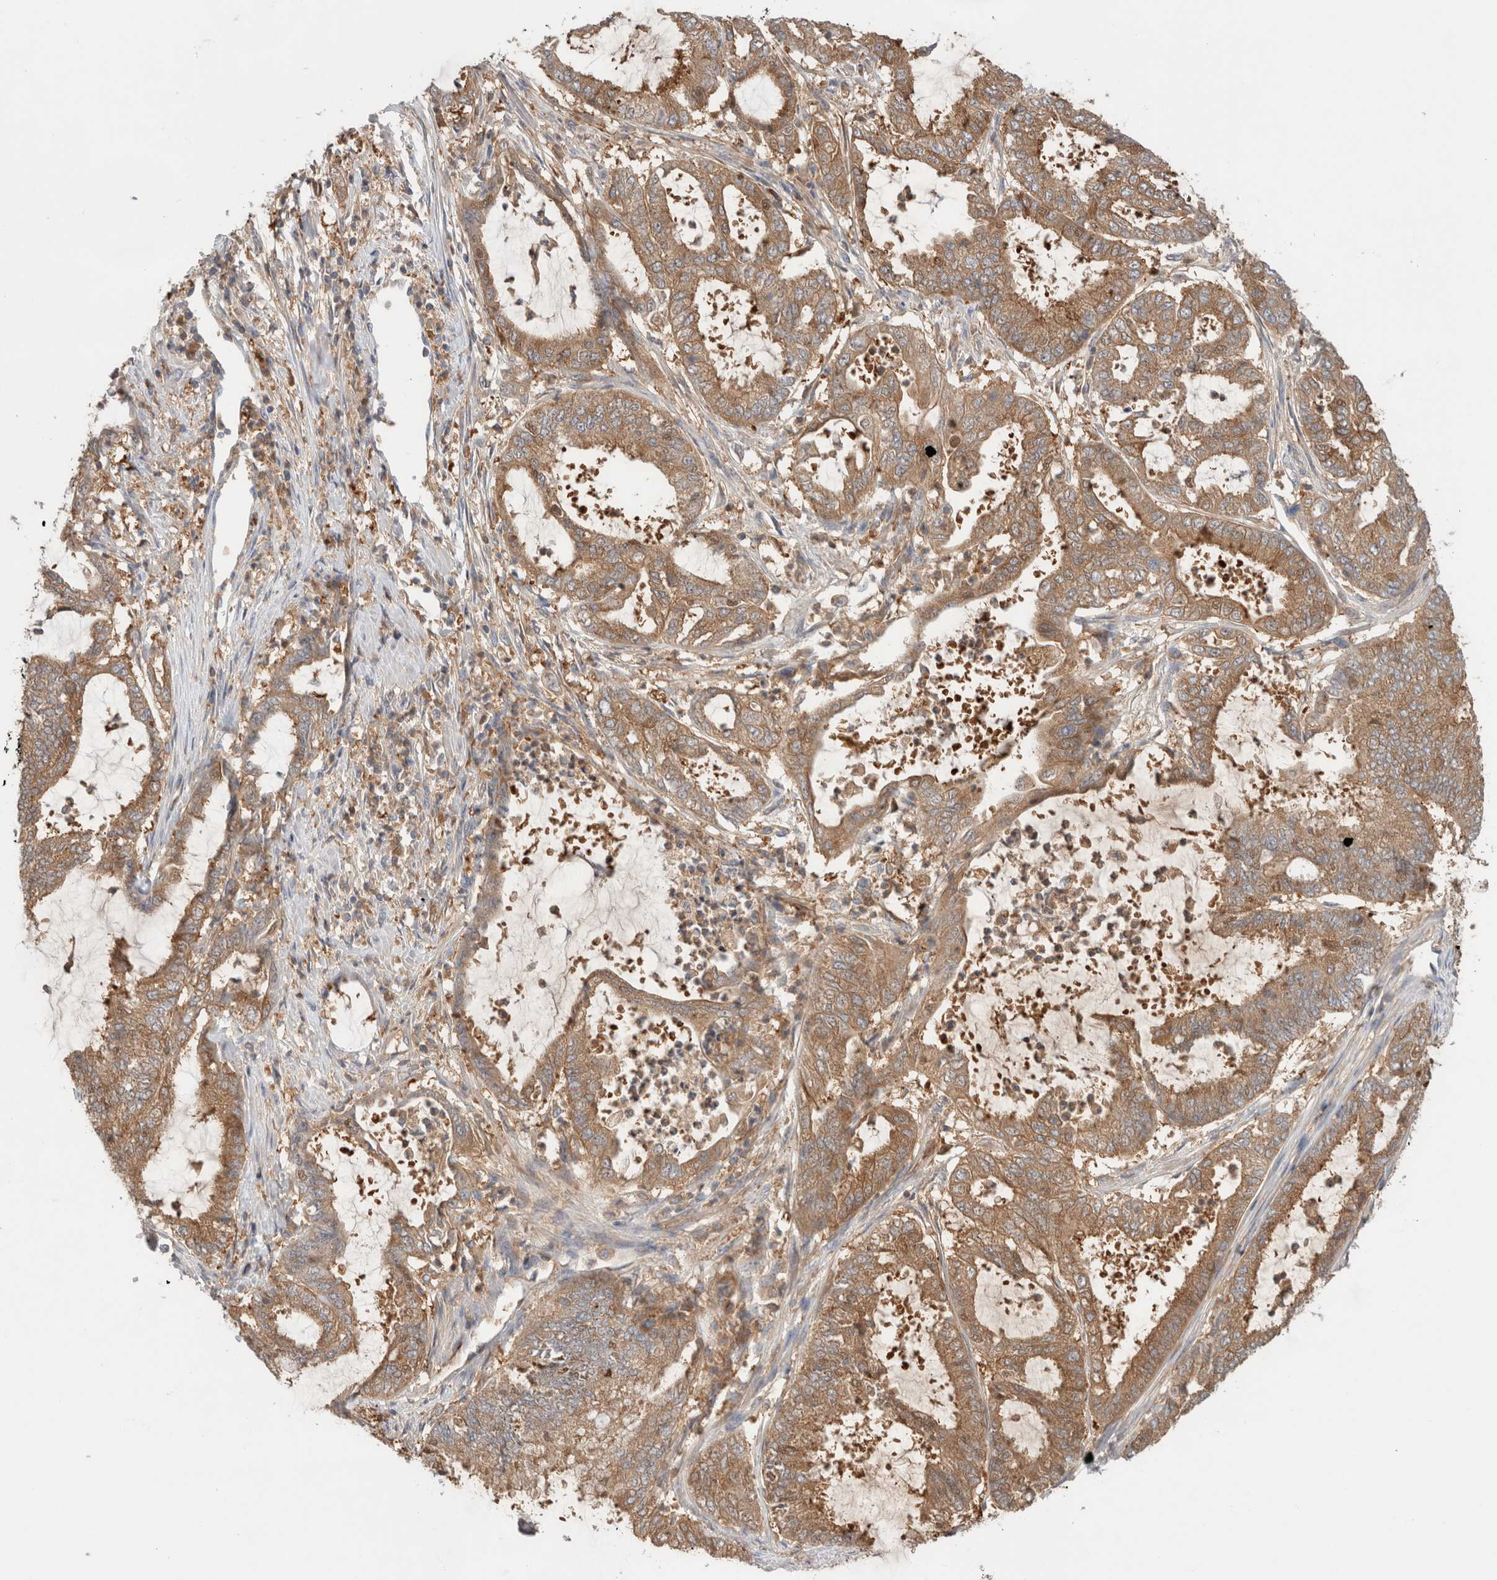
{"staining": {"intensity": "moderate", "quantity": ">75%", "location": "cytoplasmic/membranous"}, "tissue": "endometrial cancer", "cell_type": "Tumor cells", "image_type": "cancer", "snomed": [{"axis": "morphology", "description": "Adenocarcinoma, NOS"}, {"axis": "topography", "description": "Endometrium"}], "caption": "Human adenocarcinoma (endometrial) stained for a protein (brown) reveals moderate cytoplasmic/membranous positive positivity in approximately >75% of tumor cells.", "gene": "KLHL14", "patient": {"sex": "female", "age": 51}}